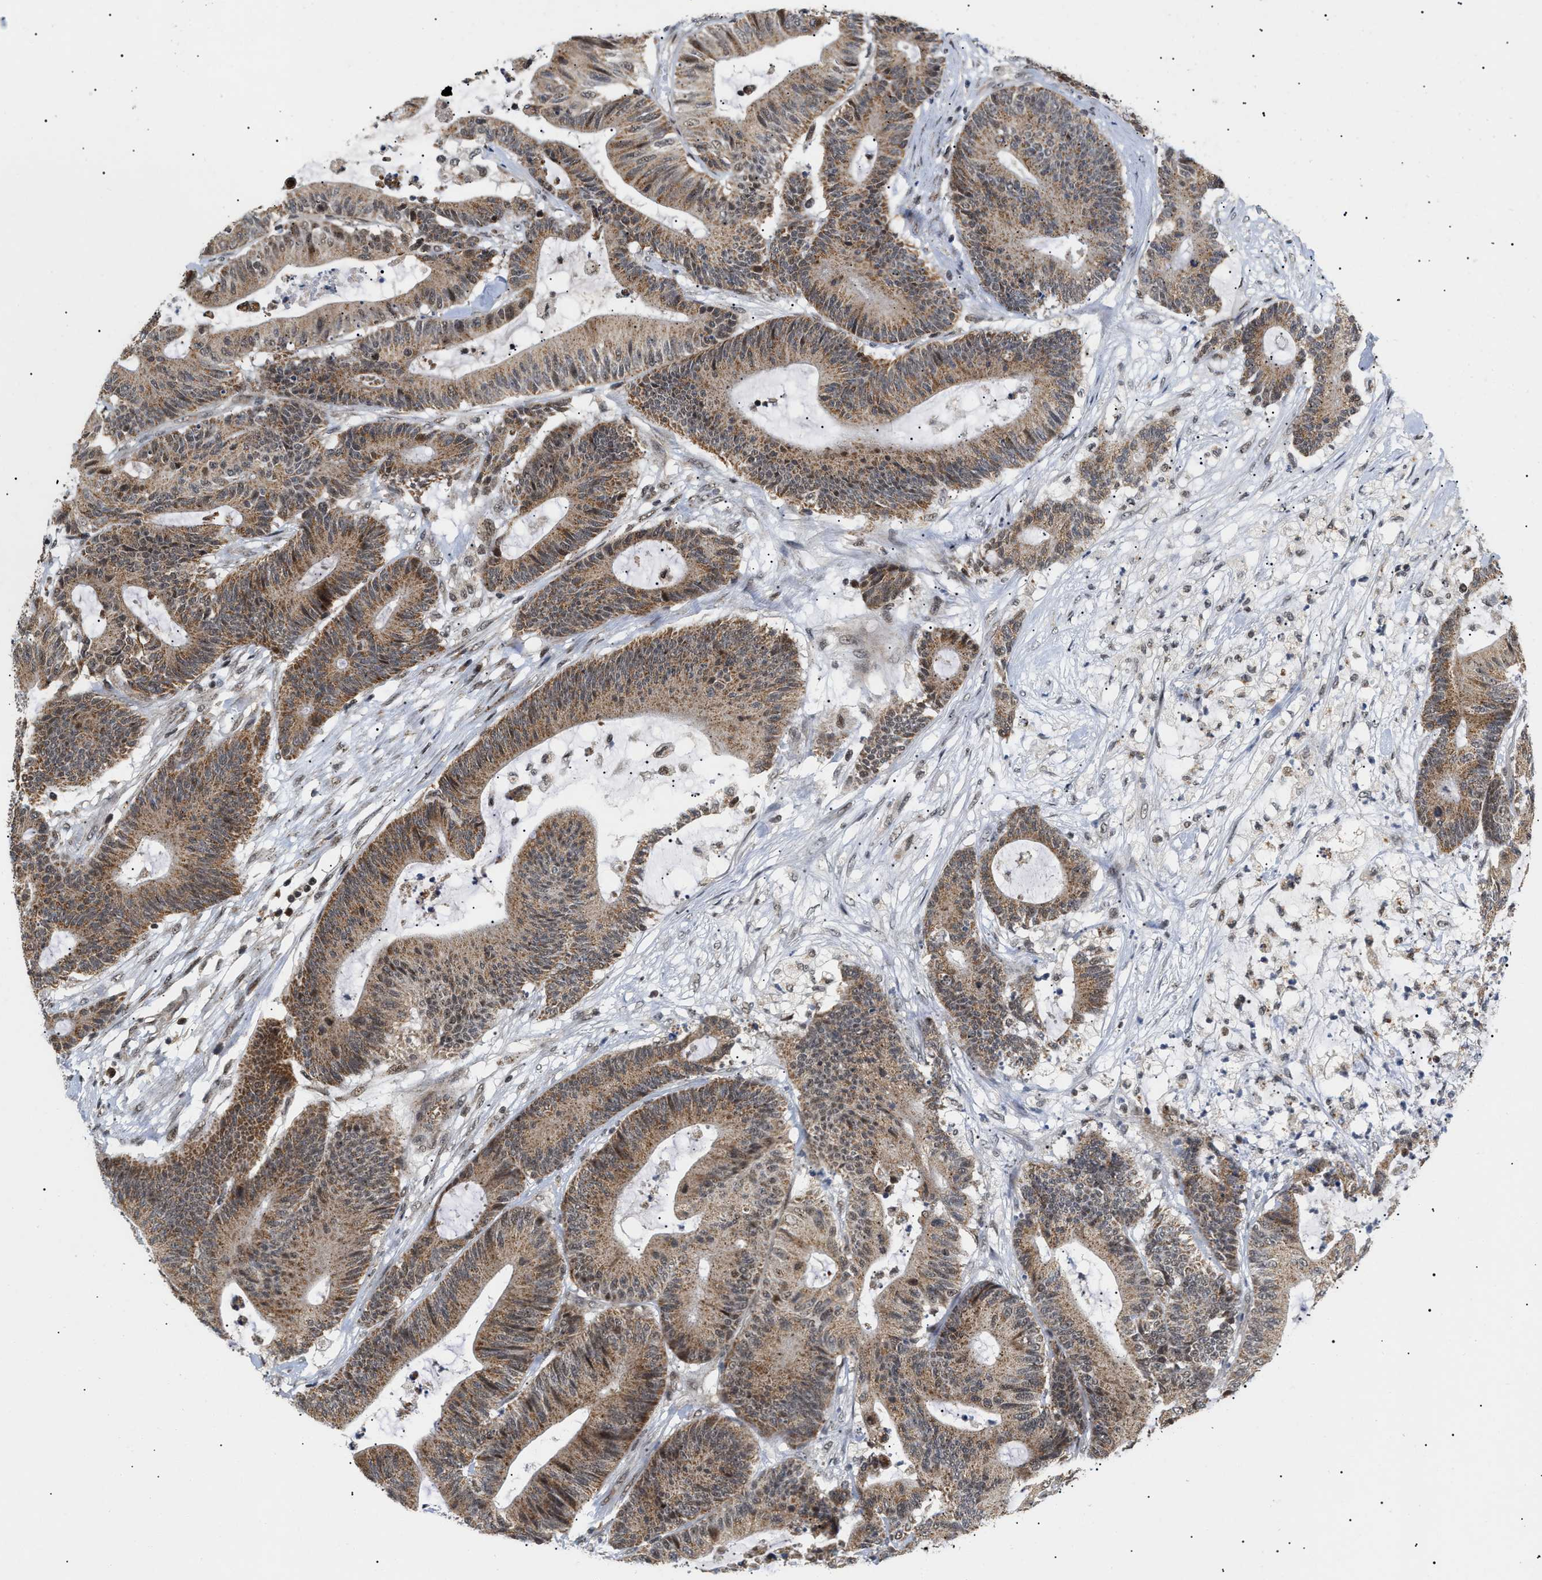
{"staining": {"intensity": "moderate", "quantity": ">75%", "location": "cytoplasmic/membranous"}, "tissue": "colorectal cancer", "cell_type": "Tumor cells", "image_type": "cancer", "snomed": [{"axis": "morphology", "description": "Adenocarcinoma, NOS"}, {"axis": "topography", "description": "Colon"}], "caption": "Tumor cells exhibit medium levels of moderate cytoplasmic/membranous expression in about >75% of cells in human colorectal cancer. Nuclei are stained in blue.", "gene": "ZBTB11", "patient": {"sex": "female", "age": 84}}